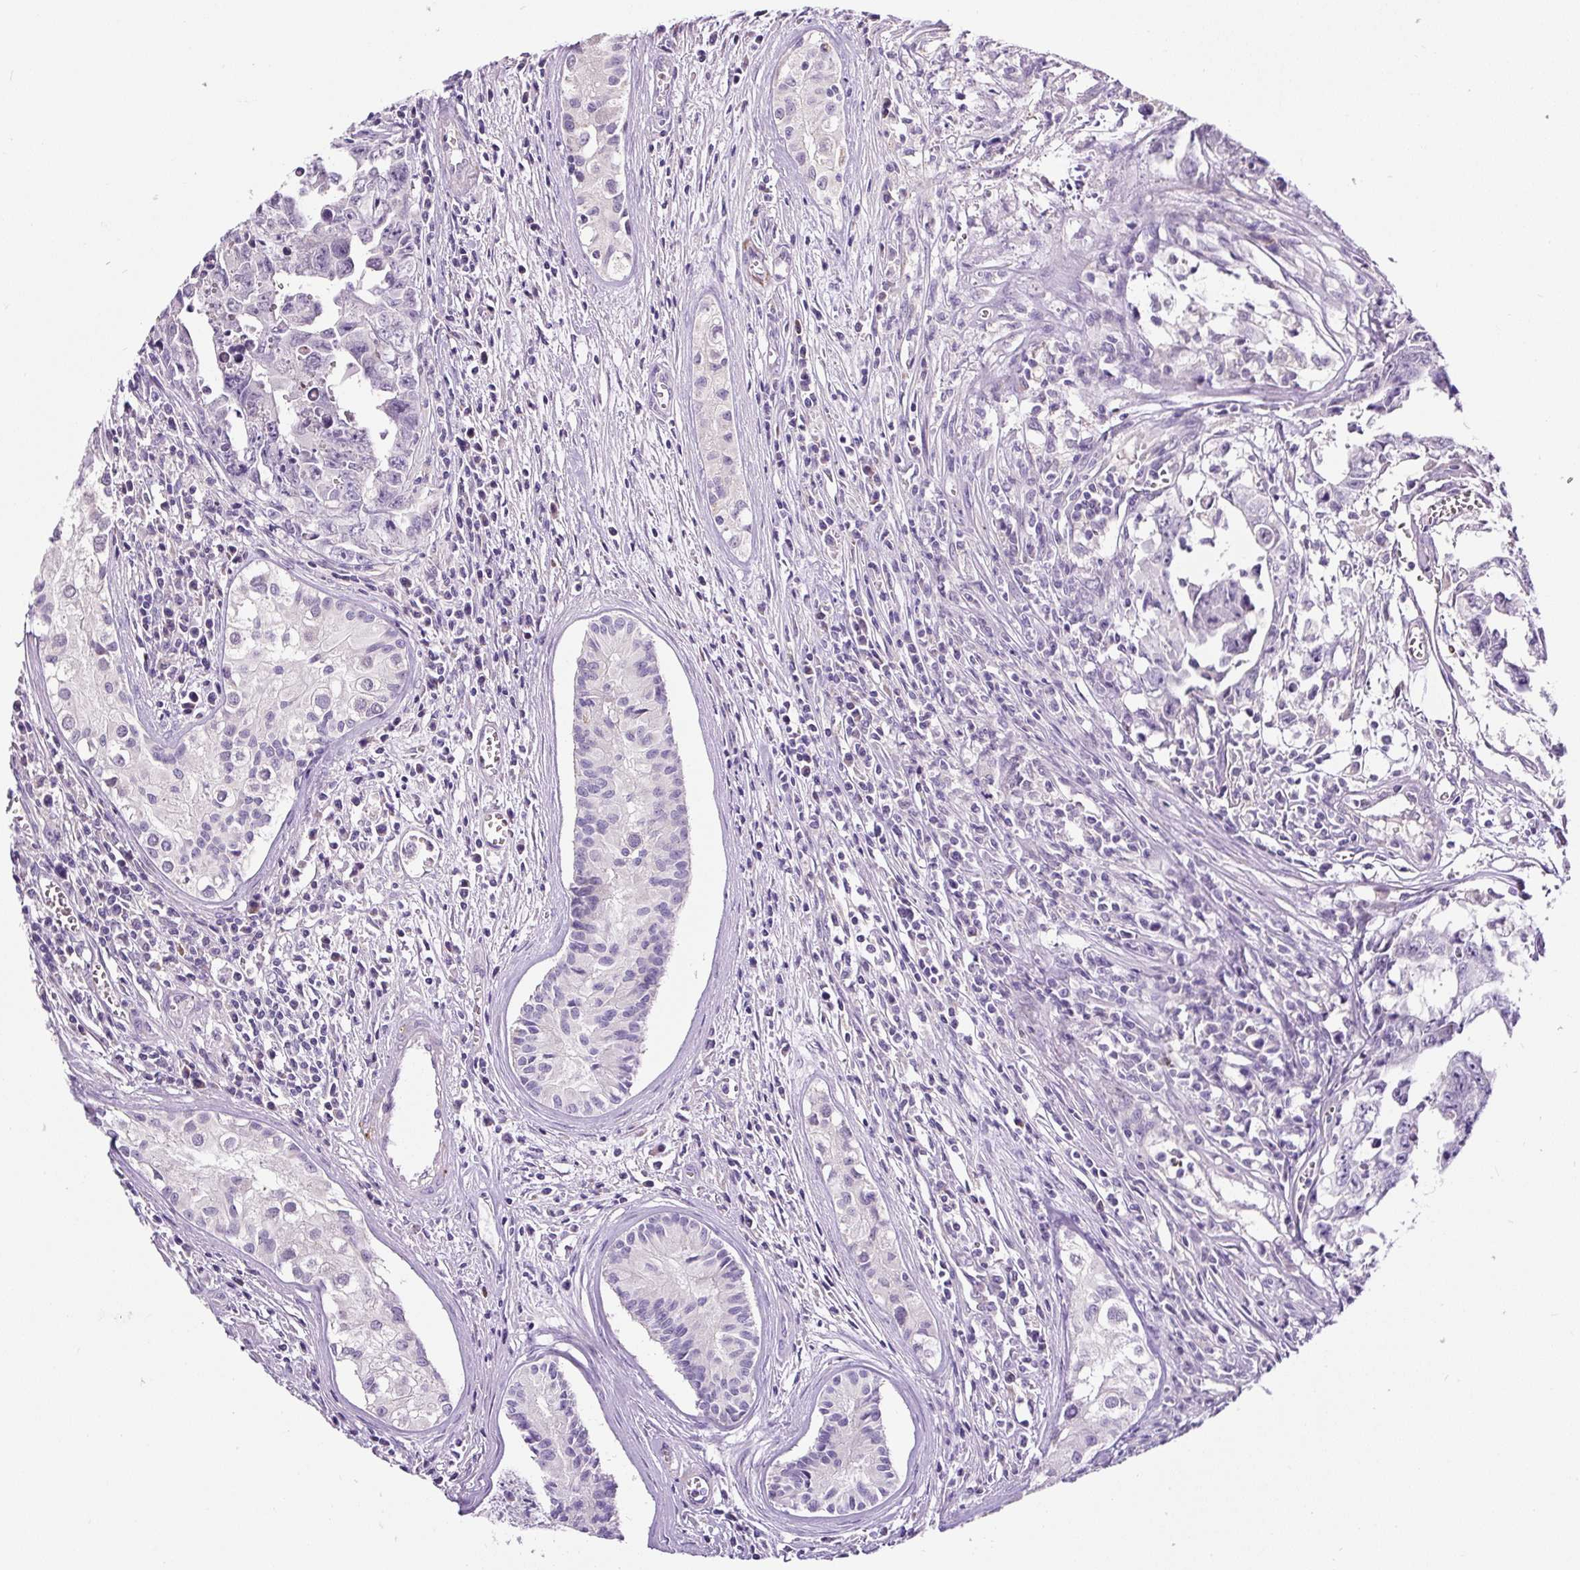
{"staining": {"intensity": "negative", "quantity": "none", "location": "none"}, "tissue": "testis cancer", "cell_type": "Tumor cells", "image_type": "cancer", "snomed": [{"axis": "morphology", "description": "Carcinoma, Embryonal, NOS"}, {"axis": "topography", "description": "Testis"}], "caption": "Tumor cells show no significant protein expression in testis embryonal carcinoma.", "gene": "HPS4", "patient": {"sex": "male", "age": 24}}